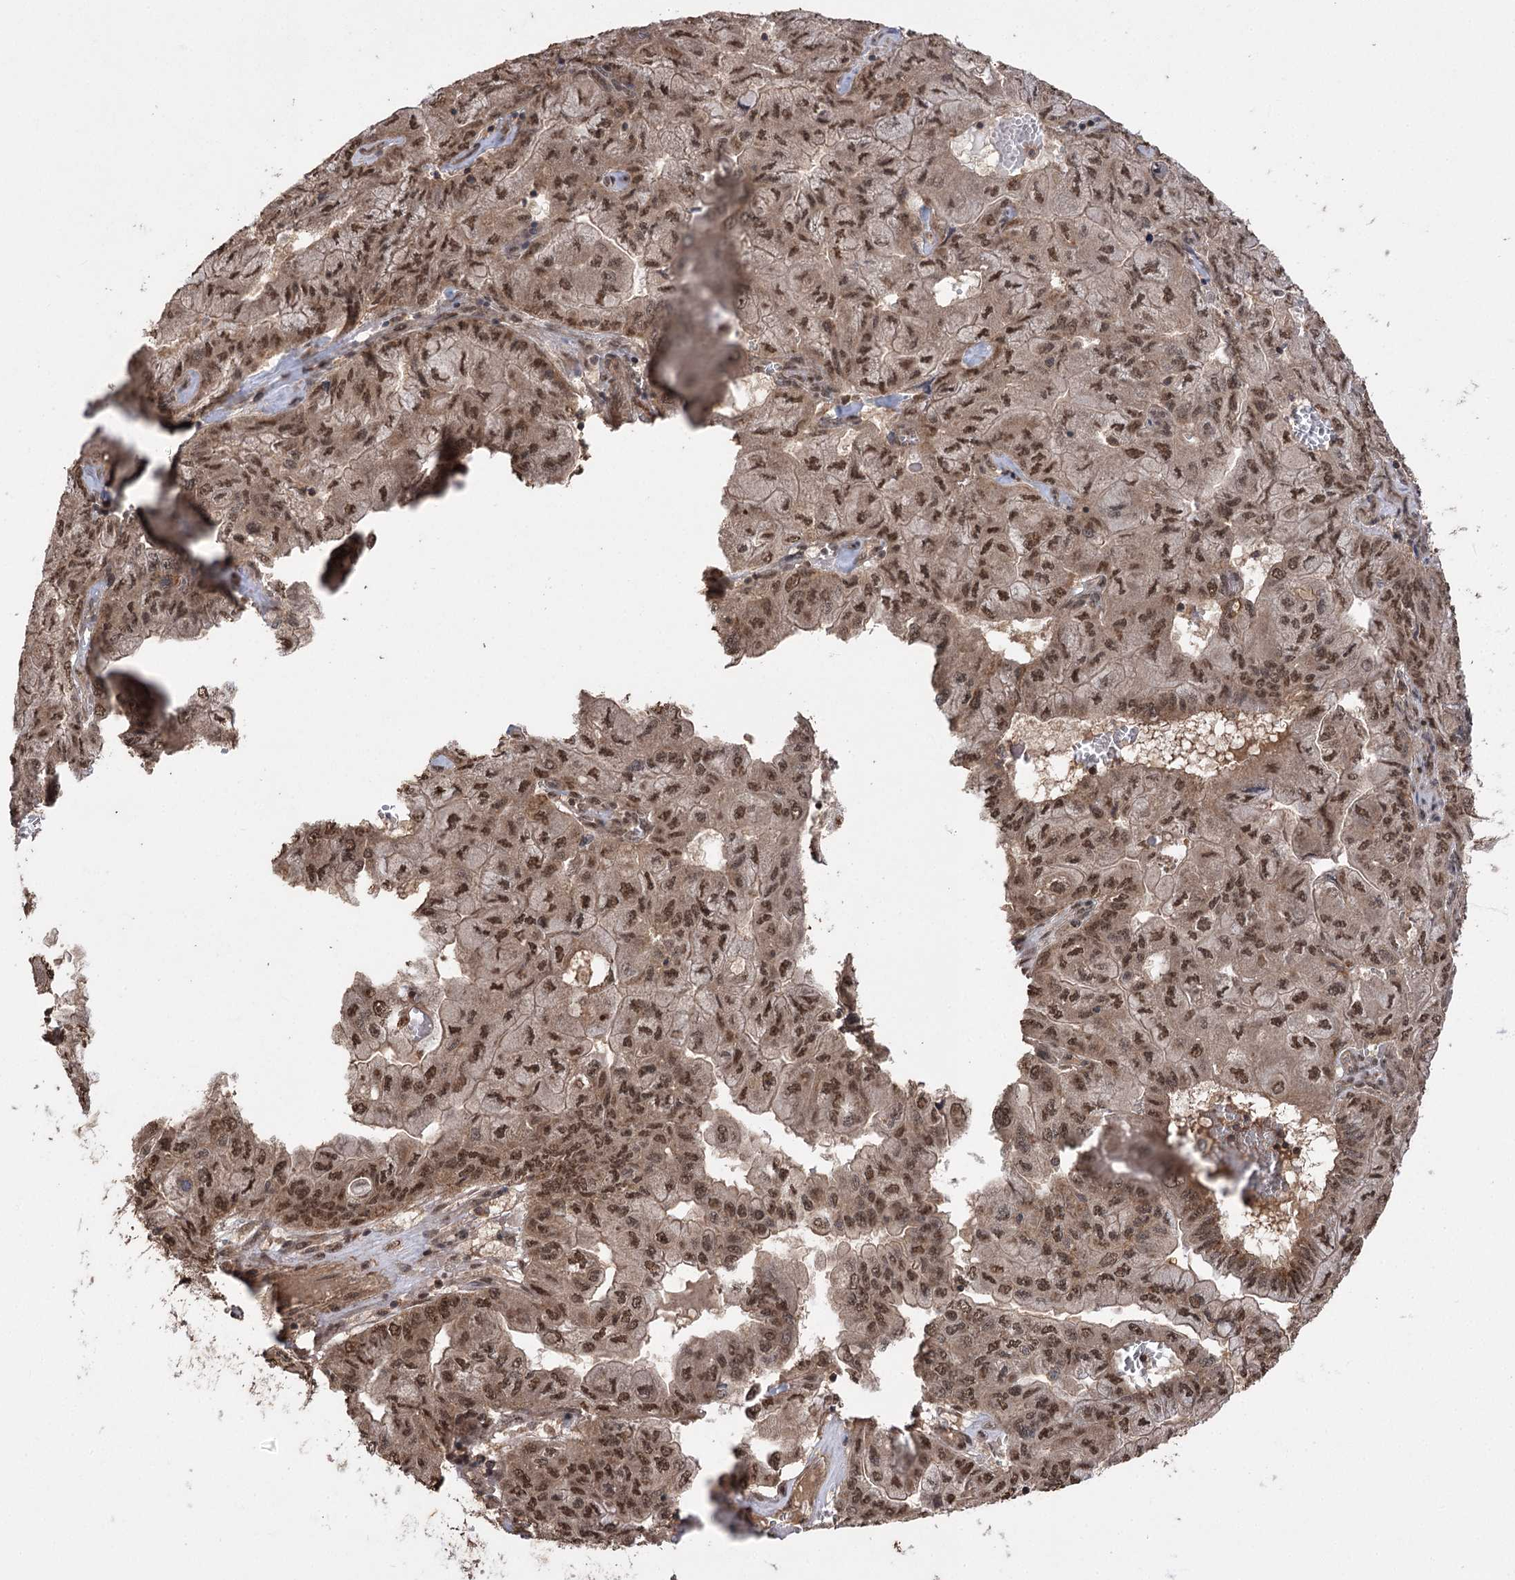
{"staining": {"intensity": "moderate", "quantity": ">75%", "location": "nuclear"}, "tissue": "pancreatic cancer", "cell_type": "Tumor cells", "image_type": "cancer", "snomed": [{"axis": "morphology", "description": "Adenocarcinoma, NOS"}, {"axis": "topography", "description": "Pancreas"}], "caption": "High-power microscopy captured an IHC histopathology image of pancreatic cancer, revealing moderate nuclear positivity in about >75% of tumor cells.", "gene": "TENM2", "patient": {"sex": "male", "age": 51}}